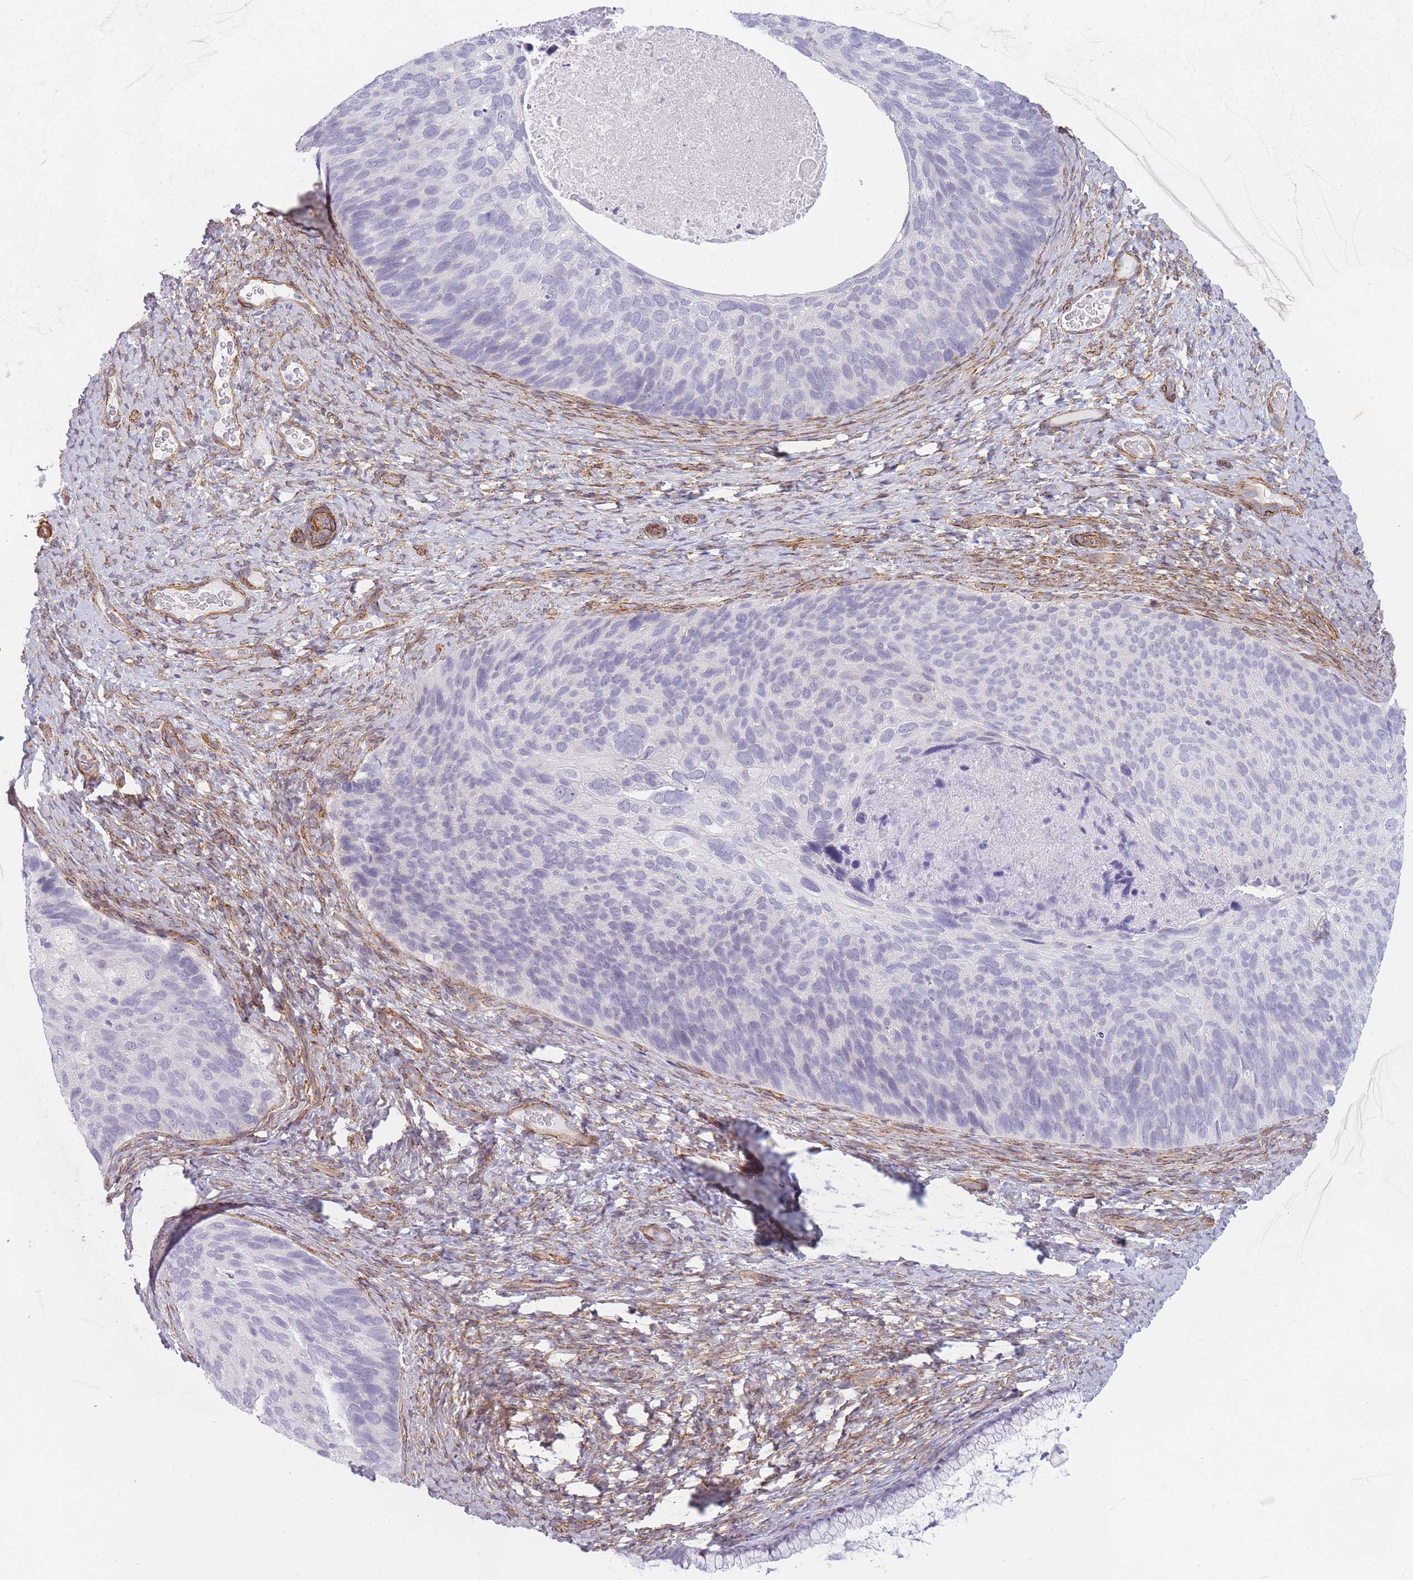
{"staining": {"intensity": "negative", "quantity": "none", "location": "none"}, "tissue": "cervical cancer", "cell_type": "Tumor cells", "image_type": "cancer", "snomed": [{"axis": "morphology", "description": "Squamous cell carcinoma, NOS"}, {"axis": "topography", "description": "Cervix"}], "caption": "The image exhibits no staining of tumor cells in cervical cancer (squamous cell carcinoma).", "gene": "OR6B3", "patient": {"sex": "female", "age": 80}}